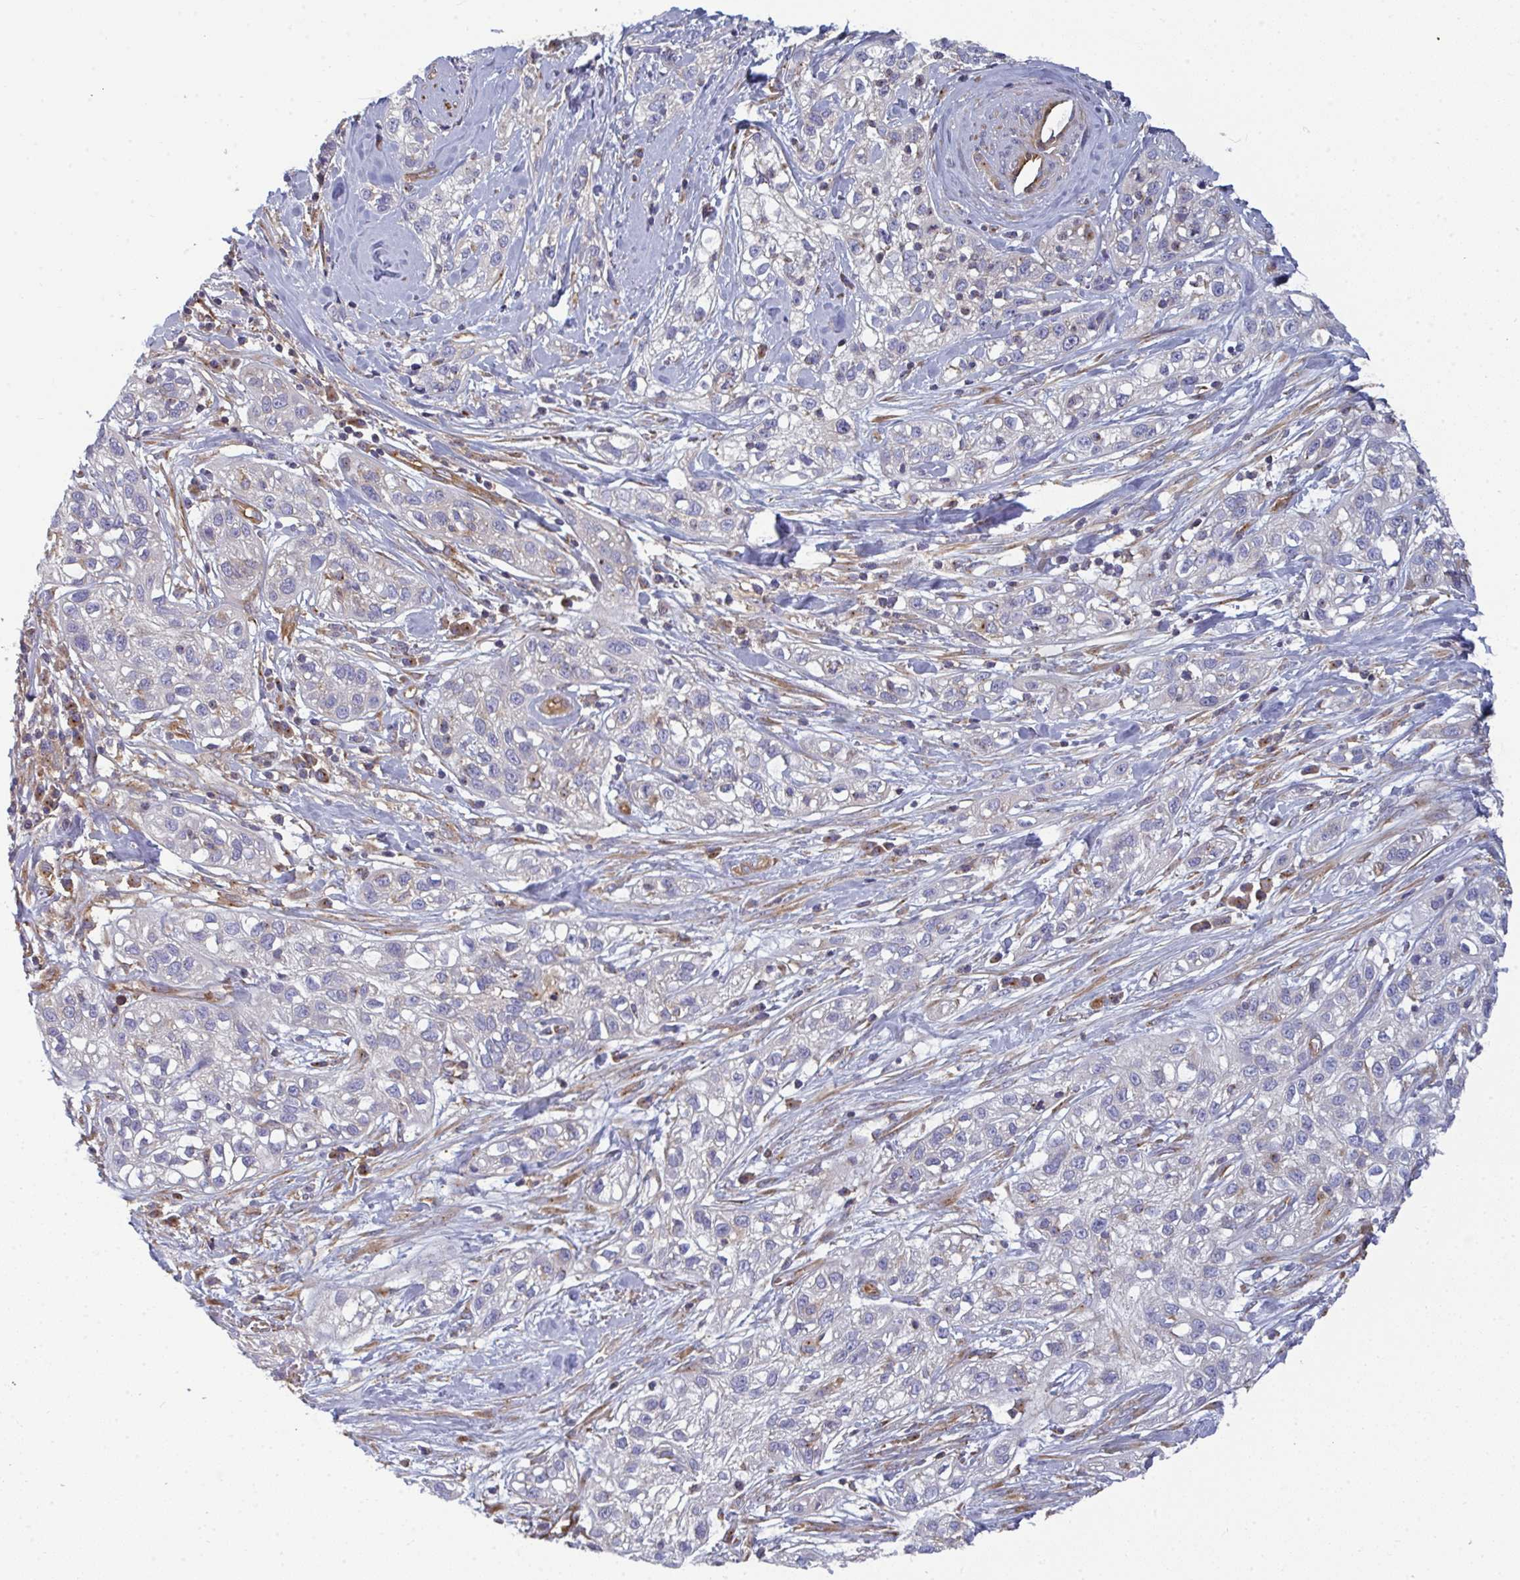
{"staining": {"intensity": "negative", "quantity": "none", "location": "none"}, "tissue": "skin cancer", "cell_type": "Tumor cells", "image_type": "cancer", "snomed": [{"axis": "morphology", "description": "Squamous cell carcinoma, NOS"}, {"axis": "topography", "description": "Skin"}], "caption": "This micrograph is of skin cancer (squamous cell carcinoma) stained with immunohistochemistry to label a protein in brown with the nuclei are counter-stained blue. There is no expression in tumor cells.", "gene": "DYNC1I2", "patient": {"sex": "male", "age": 82}}